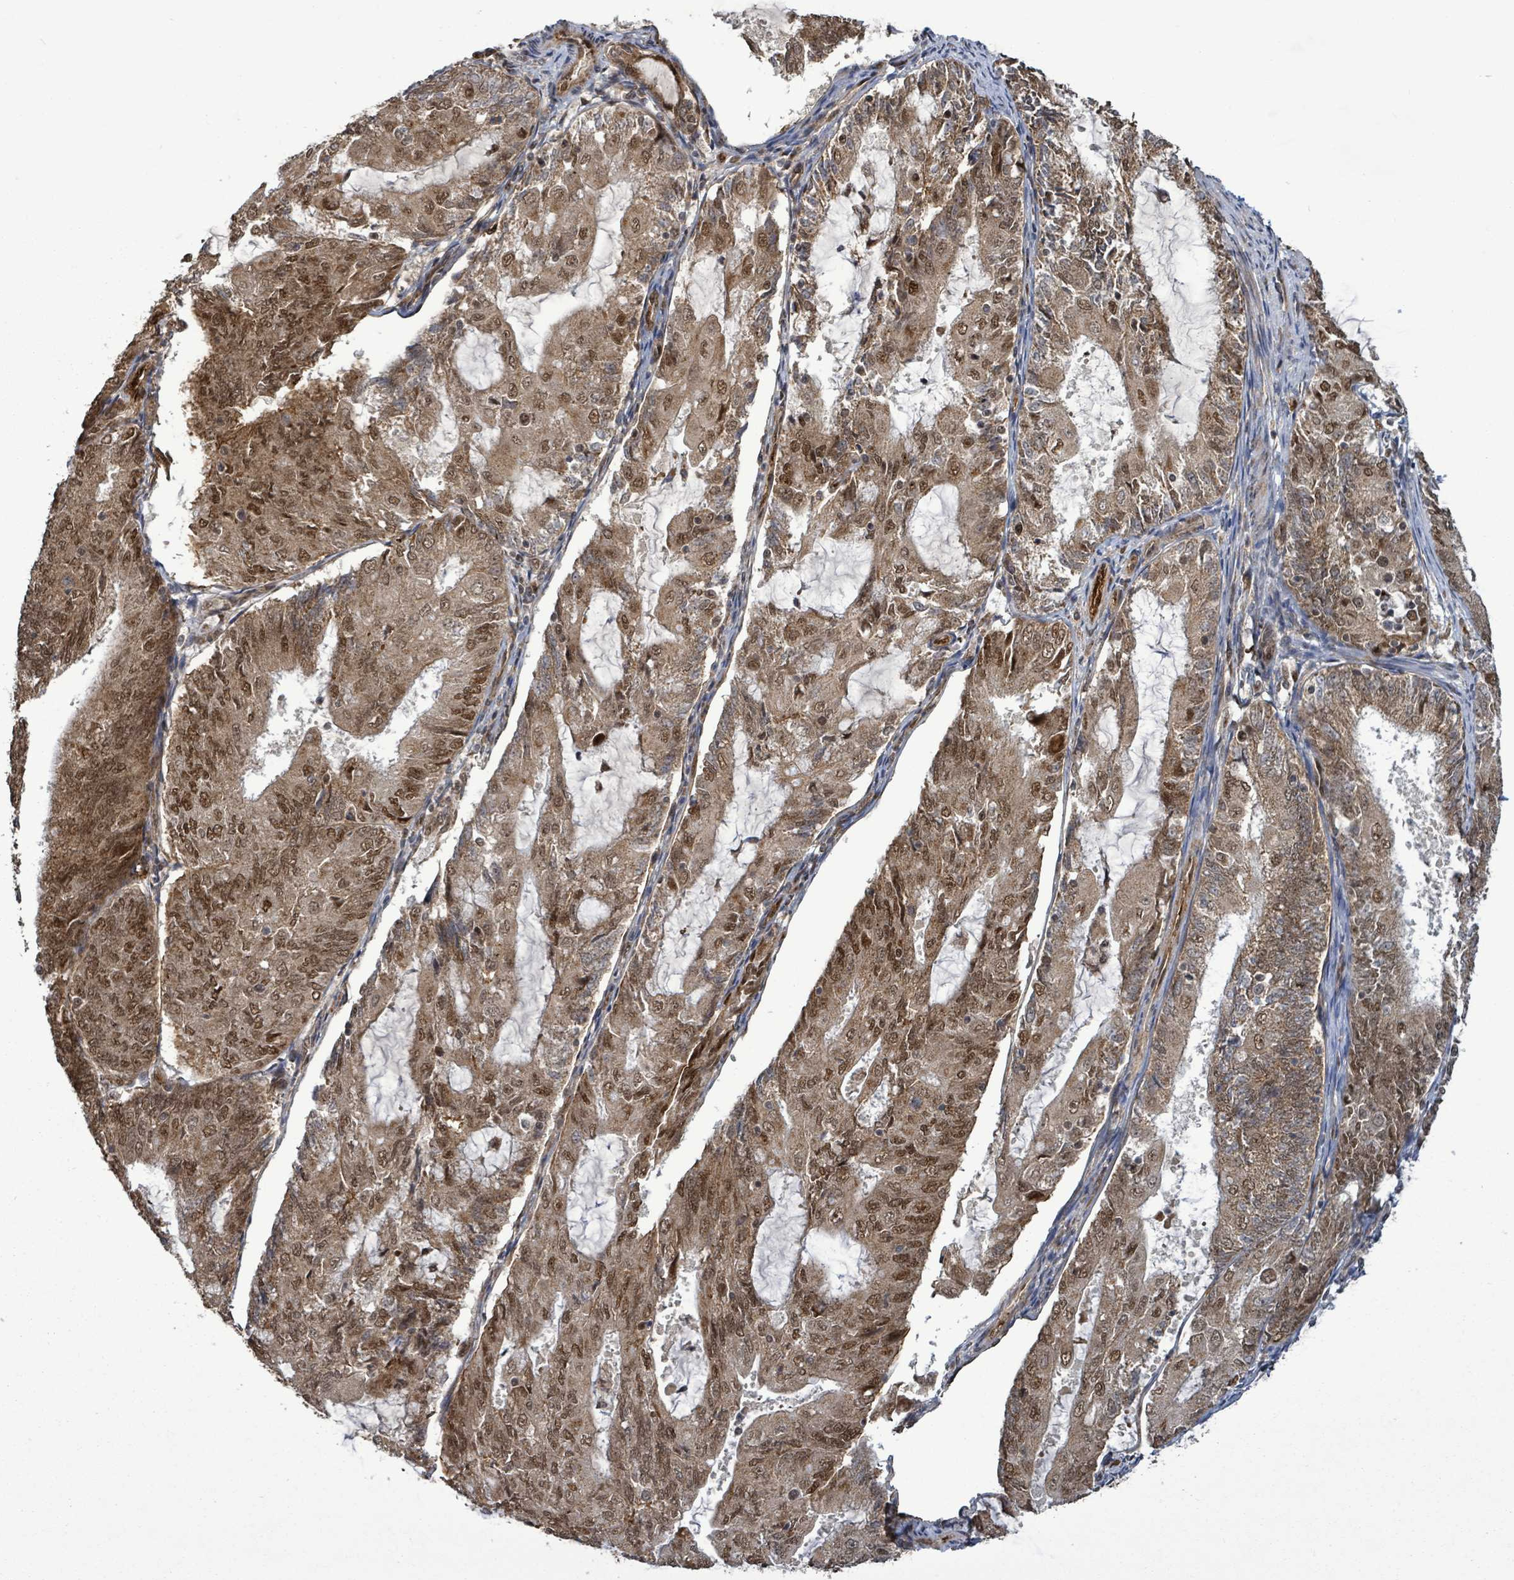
{"staining": {"intensity": "moderate", "quantity": ">75%", "location": "cytoplasmic/membranous,nuclear"}, "tissue": "endometrial cancer", "cell_type": "Tumor cells", "image_type": "cancer", "snomed": [{"axis": "morphology", "description": "Adenocarcinoma, NOS"}, {"axis": "topography", "description": "Endometrium"}], "caption": "Immunohistochemistry (DAB) staining of adenocarcinoma (endometrial) exhibits moderate cytoplasmic/membranous and nuclear protein positivity in about >75% of tumor cells. The staining was performed using DAB (3,3'-diaminobenzidine) to visualize the protein expression in brown, while the nuclei were stained in blue with hematoxylin (Magnification: 20x).", "gene": "PATZ1", "patient": {"sex": "female", "age": 81}}